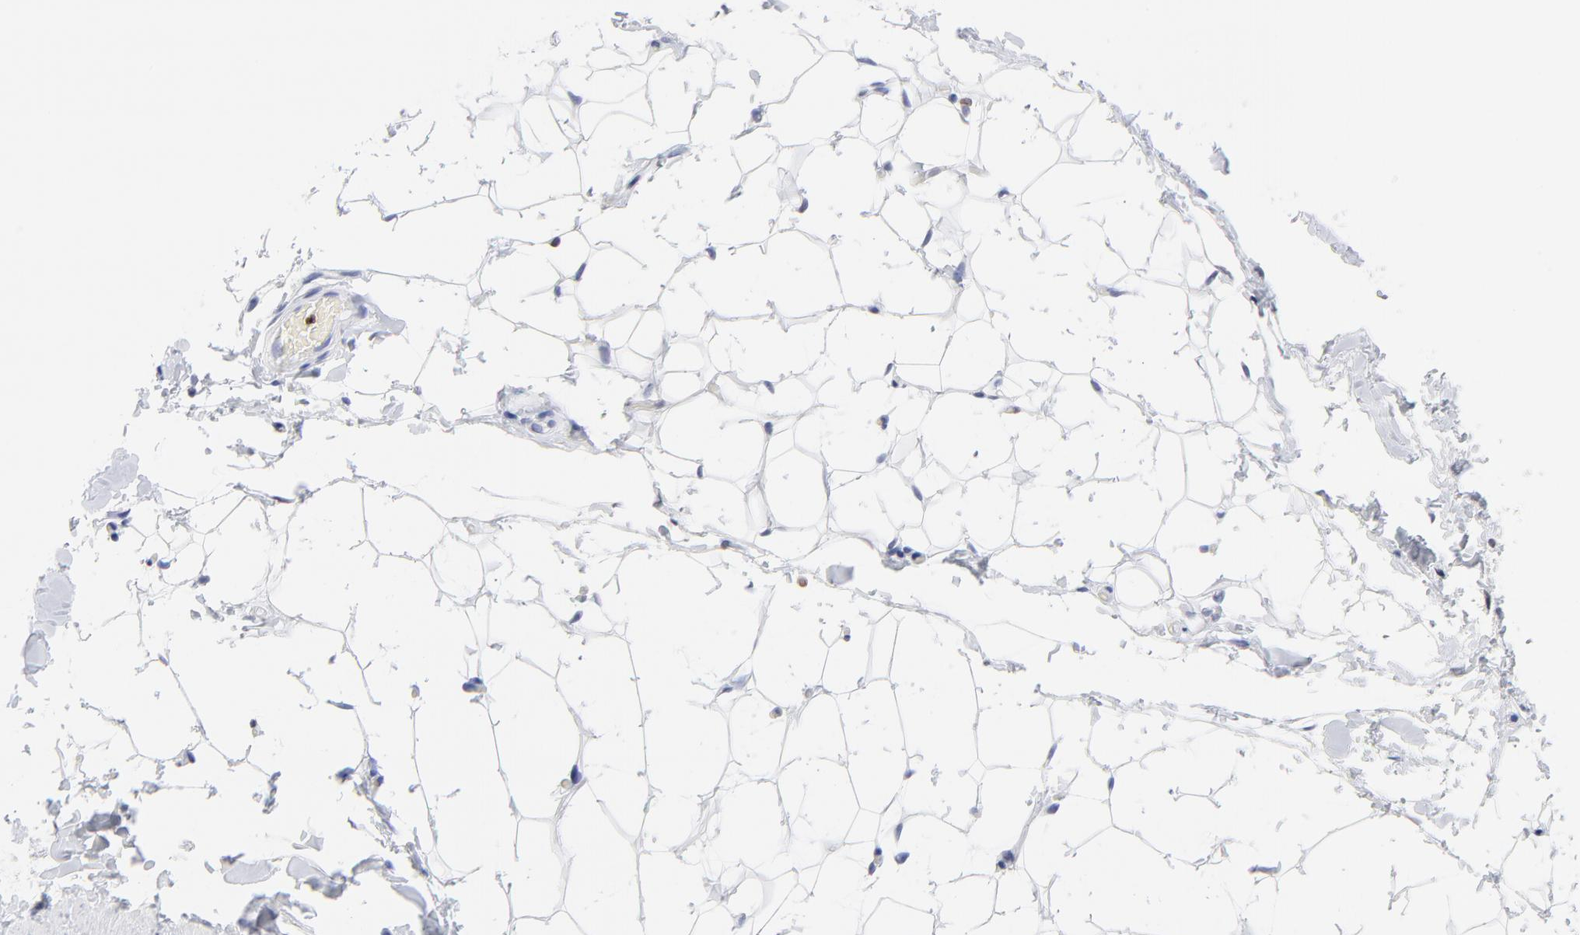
{"staining": {"intensity": "negative", "quantity": "none", "location": "none"}, "tissue": "adipose tissue", "cell_type": "Adipocytes", "image_type": "normal", "snomed": [{"axis": "morphology", "description": "Normal tissue, NOS"}, {"axis": "topography", "description": "Soft tissue"}], "caption": "A high-resolution photomicrograph shows IHC staining of unremarkable adipose tissue, which demonstrates no significant positivity in adipocytes. (DAB (3,3'-diaminobenzidine) immunohistochemistry (IHC) visualized using brightfield microscopy, high magnification).", "gene": "THAP7", "patient": {"sex": "male", "age": 26}}